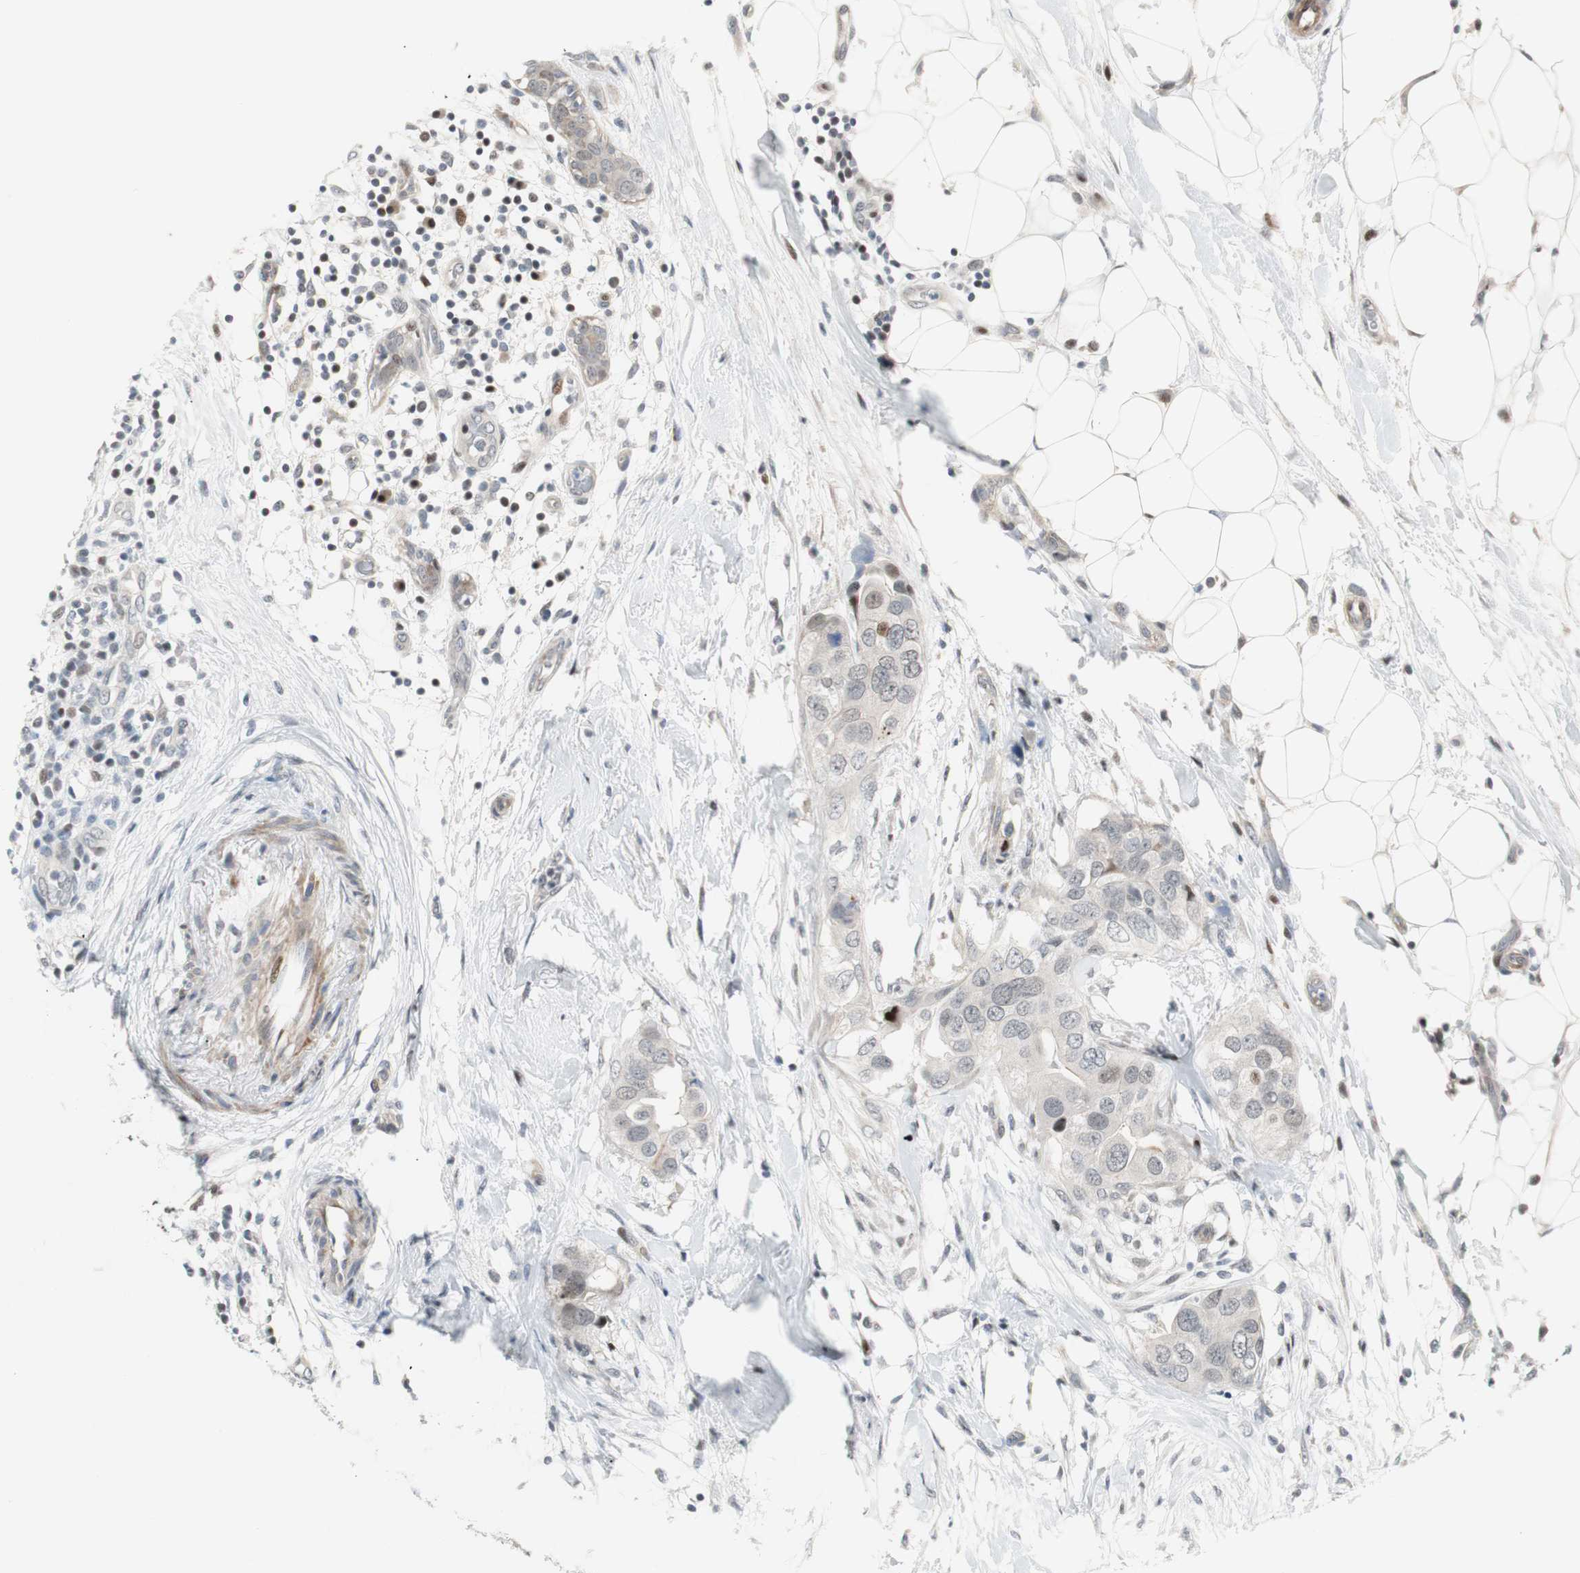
{"staining": {"intensity": "strong", "quantity": "<25%", "location": "nuclear"}, "tissue": "breast cancer", "cell_type": "Tumor cells", "image_type": "cancer", "snomed": [{"axis": "morphology", "description": "Duct carcinoma"}, {"axis": "topography", "description": "Breast"}], "caption": "Immunohistochemical staining of breast cancer displays strong nuclear protein positivity in approximately <25% of tumor cells.", "gene": "RAD1", "patient": {"sex": "female", "age": 40}}